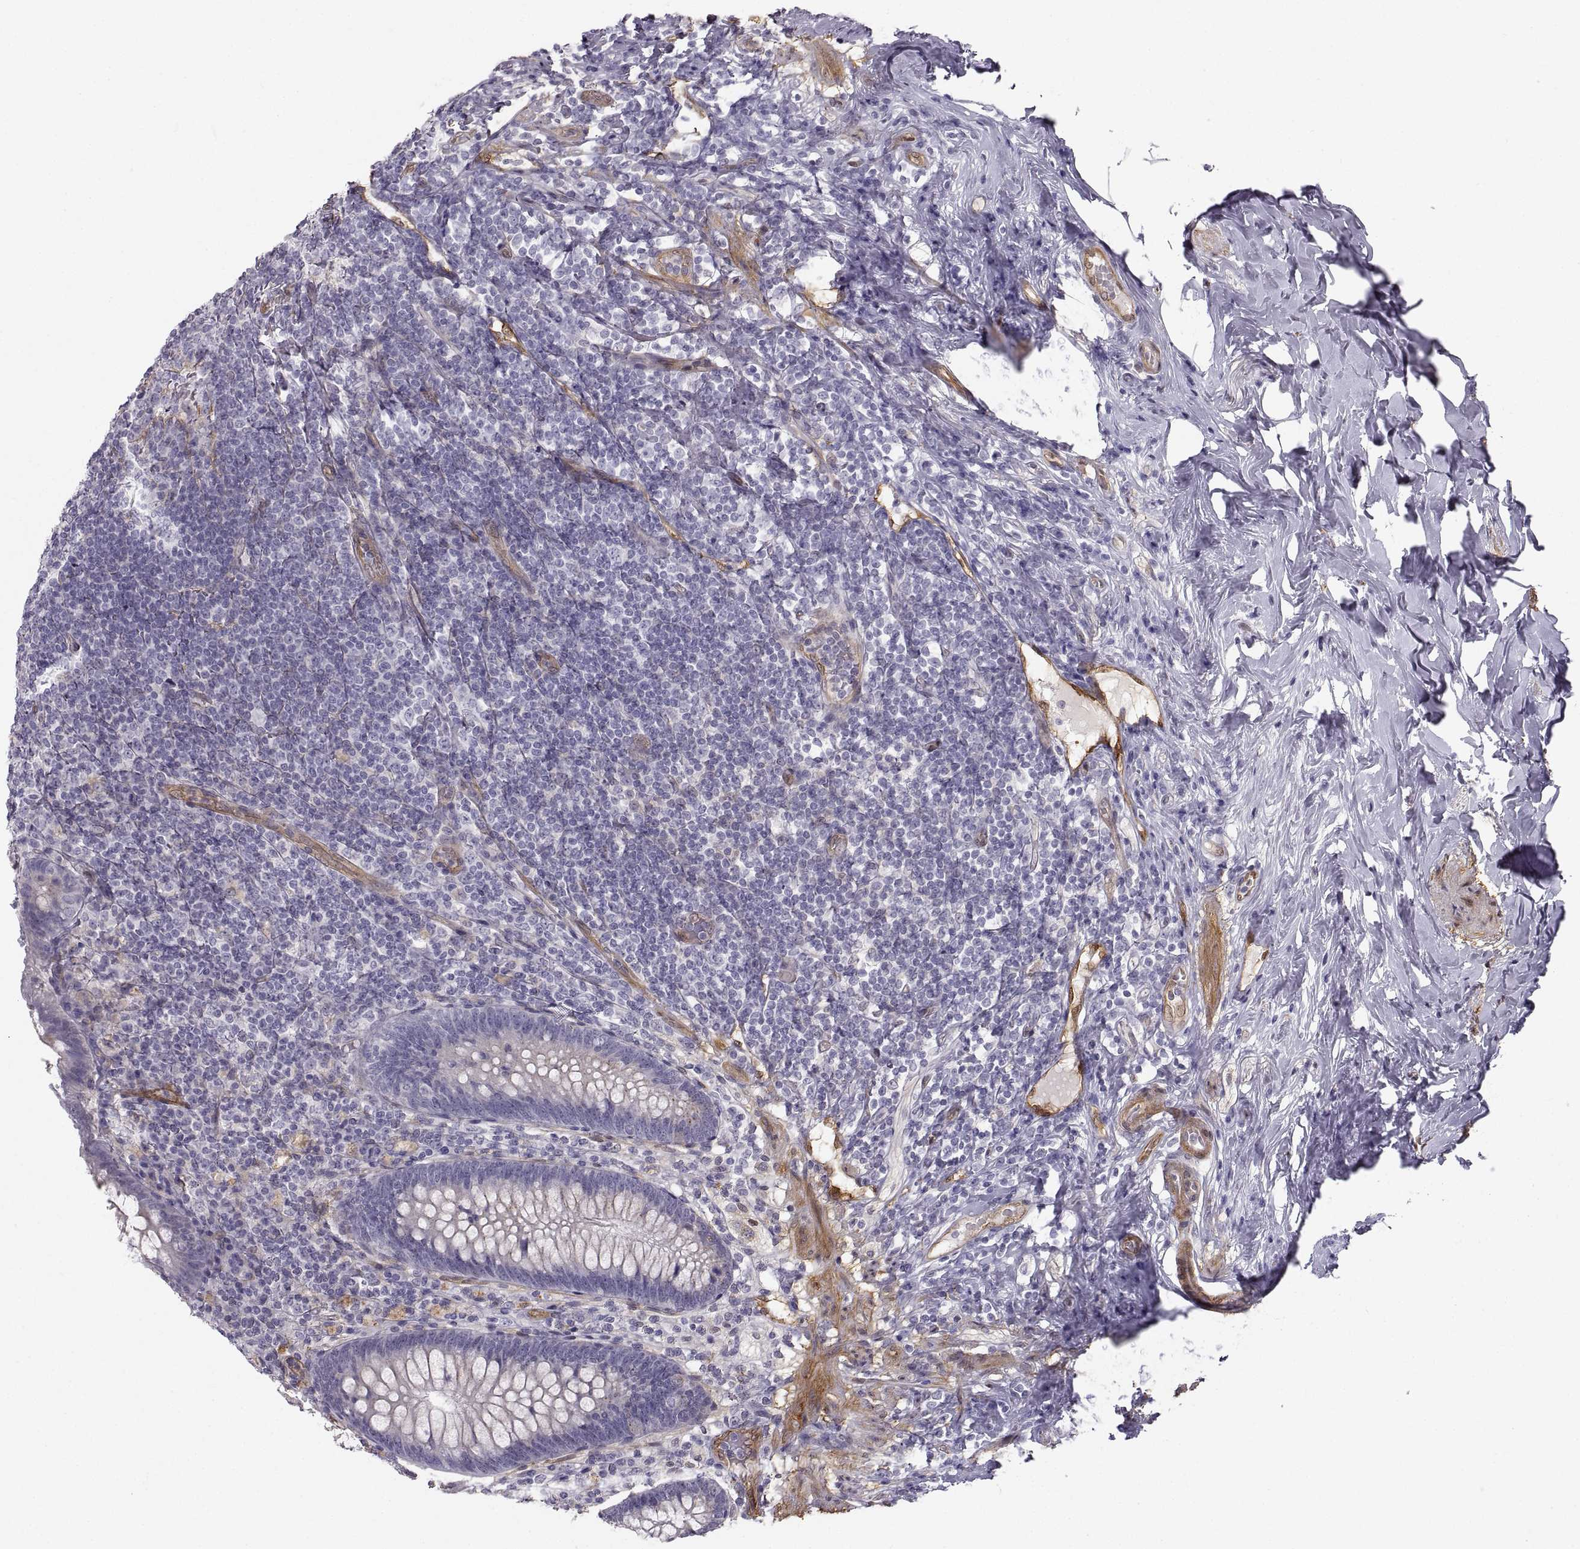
{"staining": {"intensity": "negative", "quantity": "none", "location": "none"}, "tissue": "appendix", "cell_type": "Glandular cells", "image_type": "normal", "snomed": [{"axis": "morphology", "description": "Normal tissue, NOS"}, {"axis": "topography", "description": "Appendix"}], "caption": "A micrograph of appendix stained for a protein exhibits no brown staining in glandular cells. (DAB IHC with hematoxylin counter stain).", "gene": "PGM5", "patient": {"sex": "male", "age": 47}}